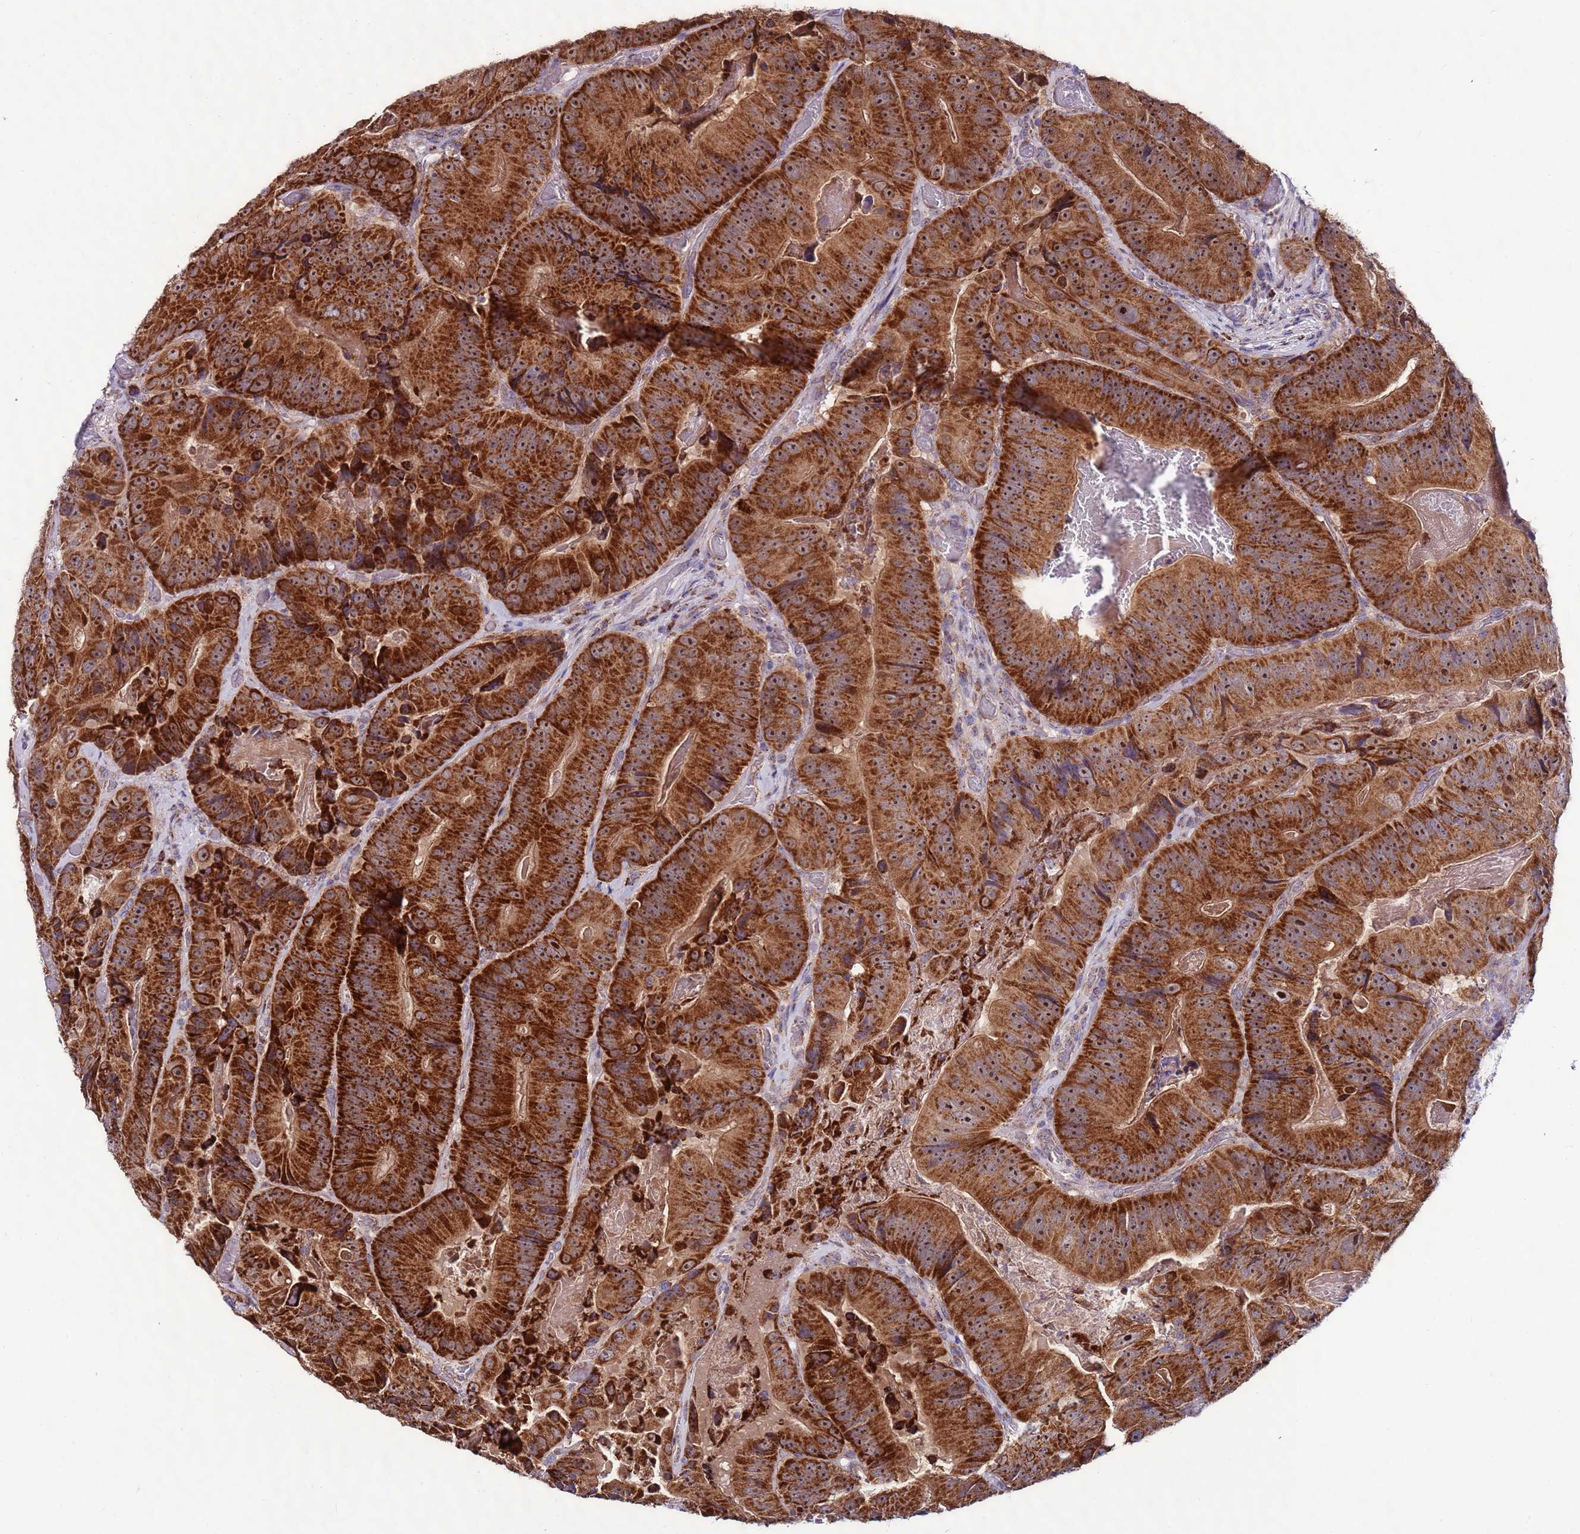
{"staining": {"intensity": "strong", "quantity": ">75%", "location": "cytoplasmic/membranous,nuclear"}, "tissue": "colorectal cancer", "cell_type": "Tumor cells", "image_type": "cancer", "snomed": [{"axis": "morphology", "description": "Adenocarcinoma, NOS"}, {"axis": "topography", "description": "Colon"}], "caption": "Protein analysis of colorectal cancer tissue shows strong cytoplasmic/membranous and nuclear staining in about >75% of tumor cells. (Stains: DAB in brown, nuclei in blue, Microscopy: brightfield microscopy at high magnification).", "gene": "UEVLD", "patient": {"sex": "female", "age": 86}}